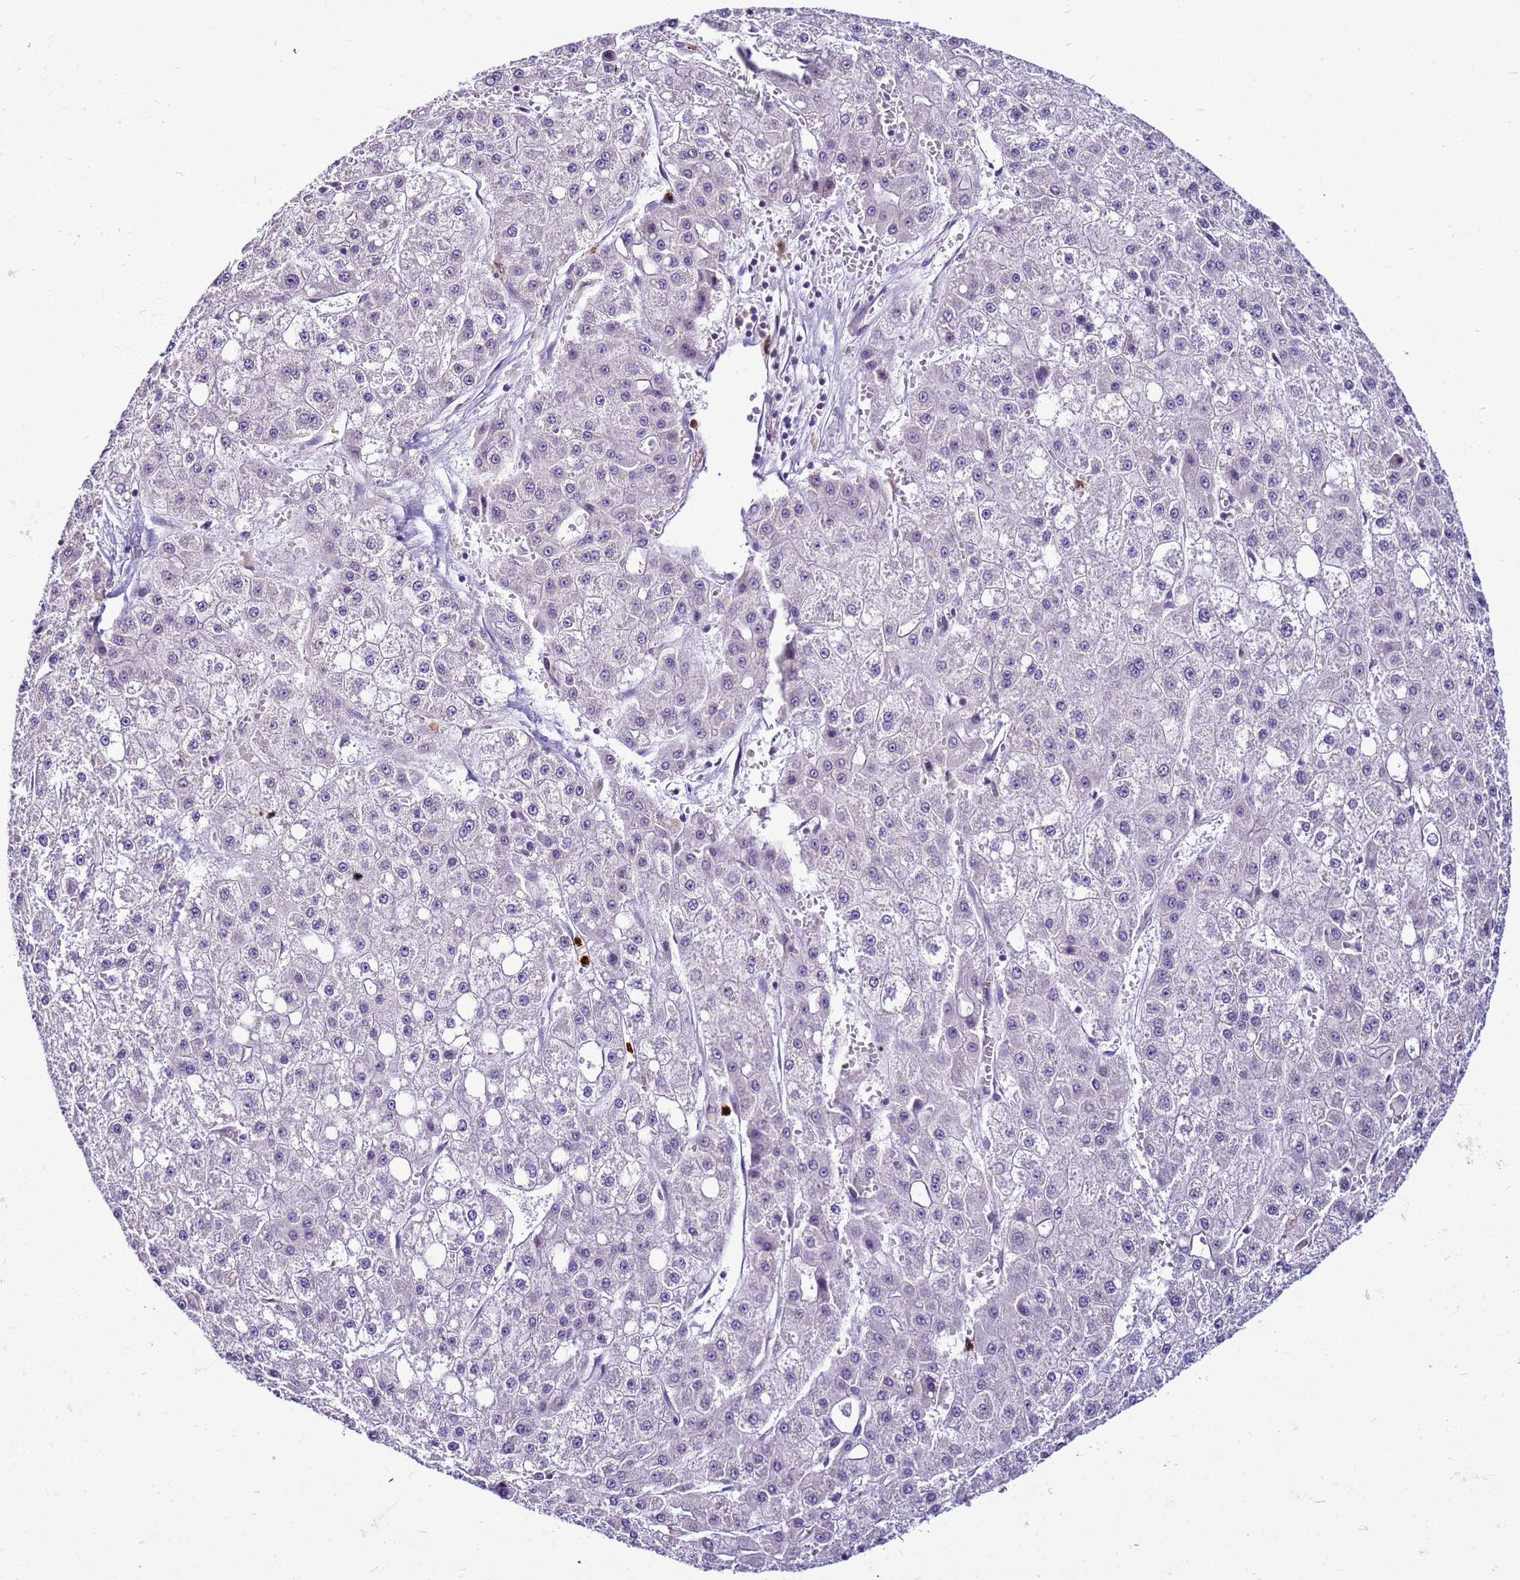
{"staining": {"intensity": "negative", "quantity": "none", "location": "none"}, "tissue": "liver cancer", "cell_type": "Tumor cells", "image_type": "cancer", "snomed": [{"axis": "morphology", "description": "Carcinoma, Hepatocellular, NOS"}, {"axis": "topography", "description": "Liver"}], "caption": "Immunohistochemical staining of human liver hepatocellular carcinoma shows no significant staining in tumor cells. (Brightfield microscopy of DAB (3,3'-diaminobenzidine) immunohistochemistry (IHC) at high magnification).", "gene": "VPS4B", "patient": {"sex": "male", "age": 47}}